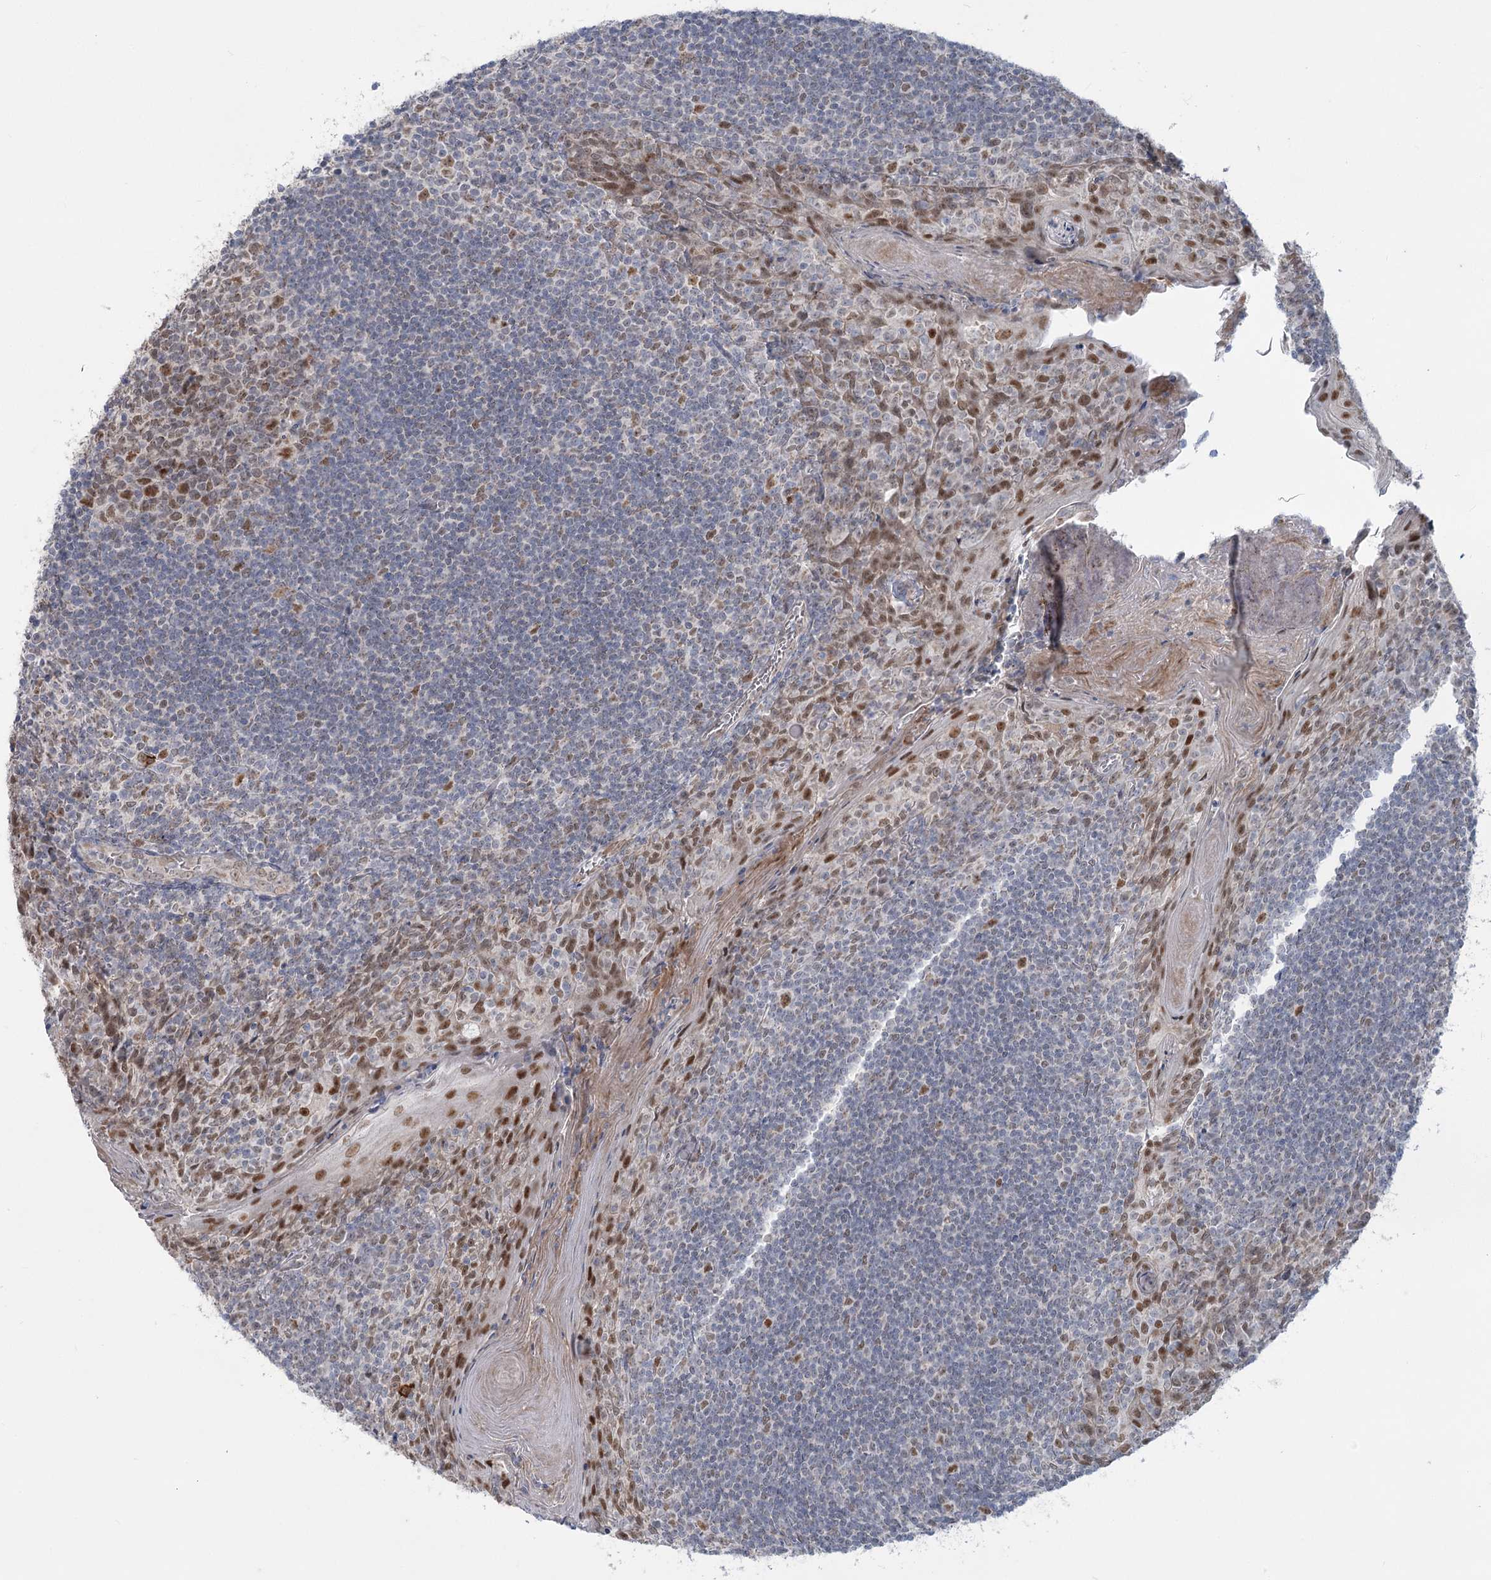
{"staining": {"intensity": "moderate", "quantity": "<25%", "location": "nuclear"}, "tissue": "tonsil", "cell_type": "Germinal center cells", "image_type": "normal", "snomed": [{"axis": "morphology", "description": "Normal tissue, NOS"}, {"axis": "topography", "description": "Tonsil"}], "caption": "High-magnification brightfield microscopy of benign tonsil stained with DAB (brown) and counterstained with hematoxylin (blue). germinal center cells exhibit moderate nuclear expression is identified in approximately<25% of cells. (Stains: DAB (3,3'-diaminobenzidine) in brown, nuclei in blue, Microscopy: brightfield microscopy at high magnification).", "gene": "MTG1", "patient": {"sex": "male", "age": 27}}